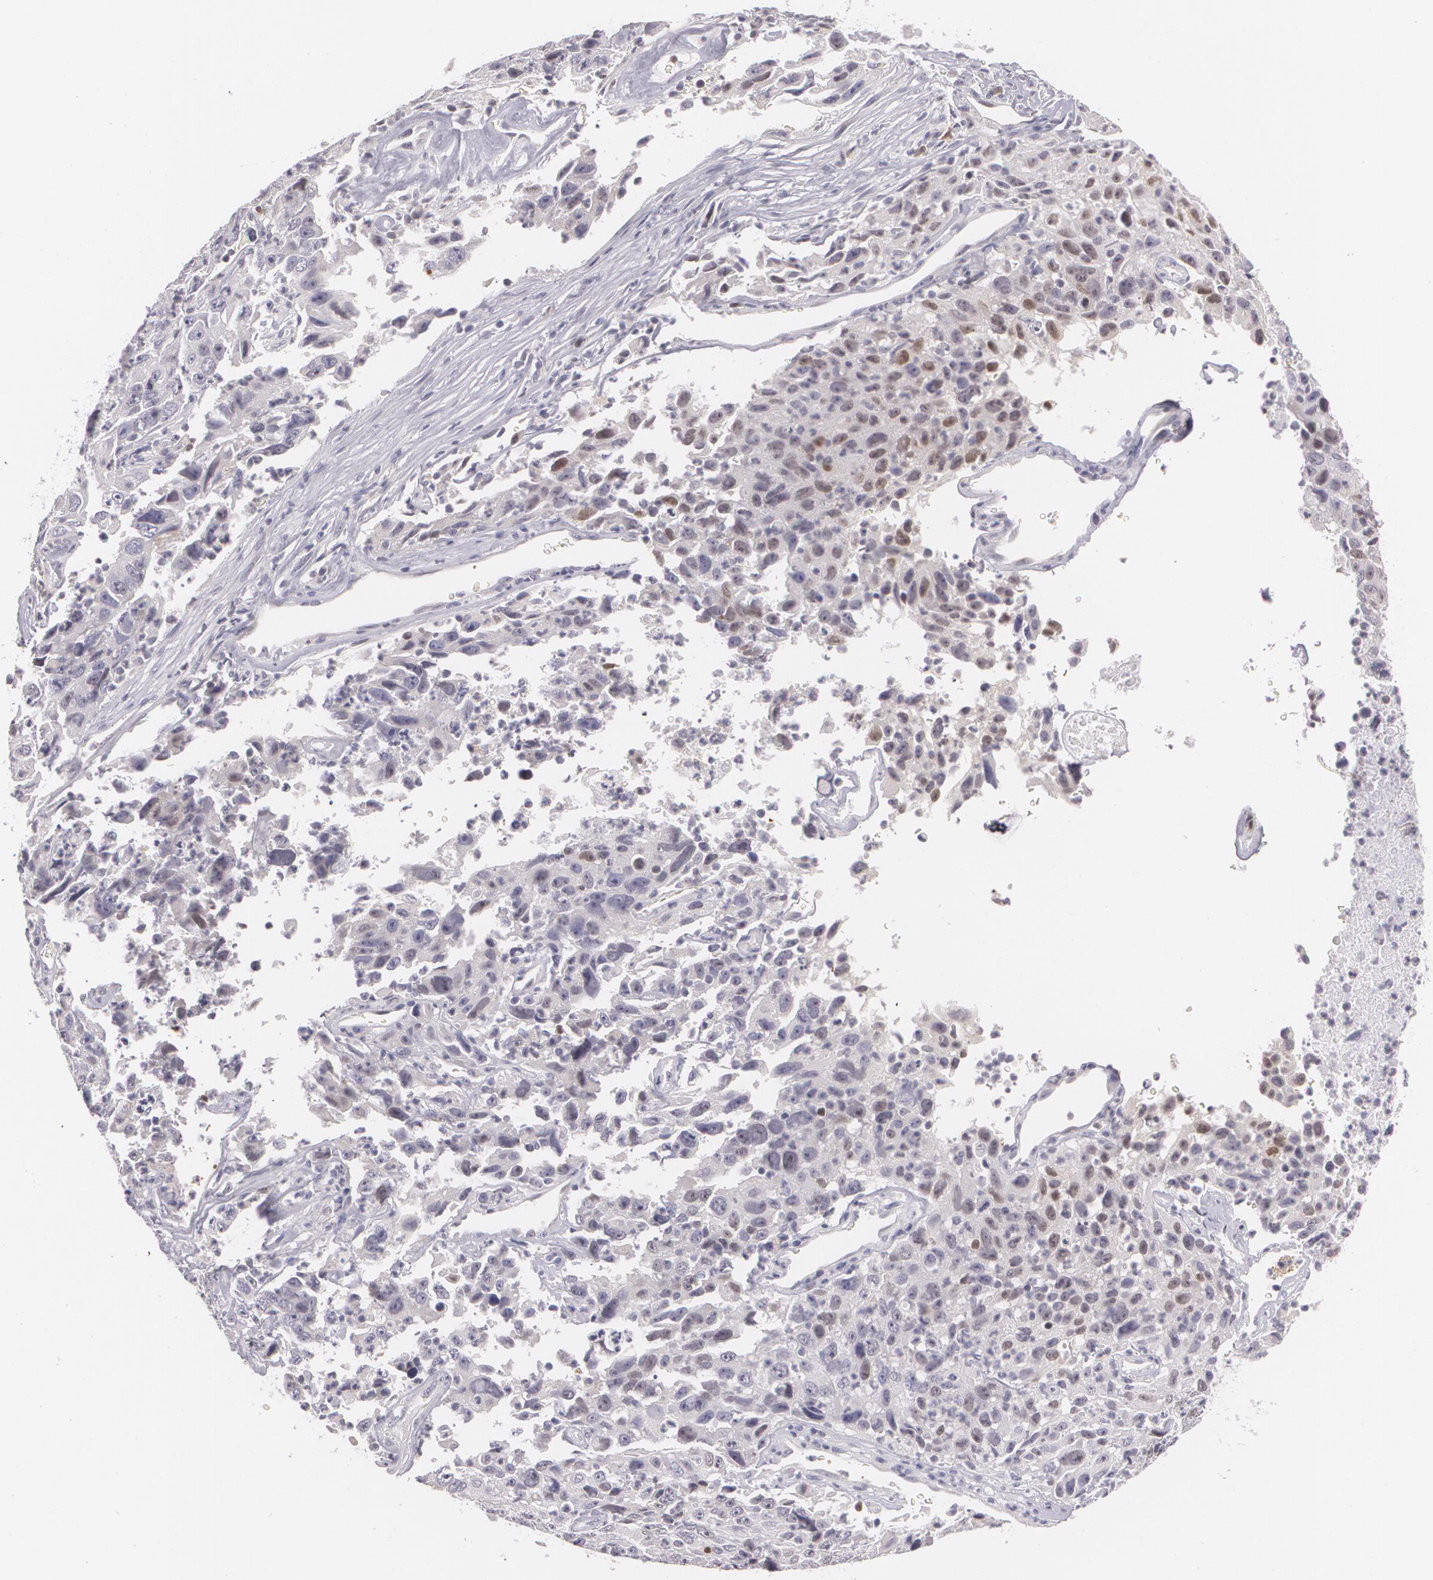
{"staining": {"intensity": "negative", "quantity": "none", "location": "none"}, "tissue": "lung cancer", "cell_type": "Tumor cells", "image_type": "cancer", "snomed": [{"axis": "morphology", "description": "Squamous cell carcinoma, NOS"}, {"axis": "topography", "description": "Lung"}], "caption": "An image of lung squamous cell carcinoma stained for a protein displays no brown staining in tumor cells.", "gene": "ZBTB16", "patient": {"sex": "male", "age": 64}}